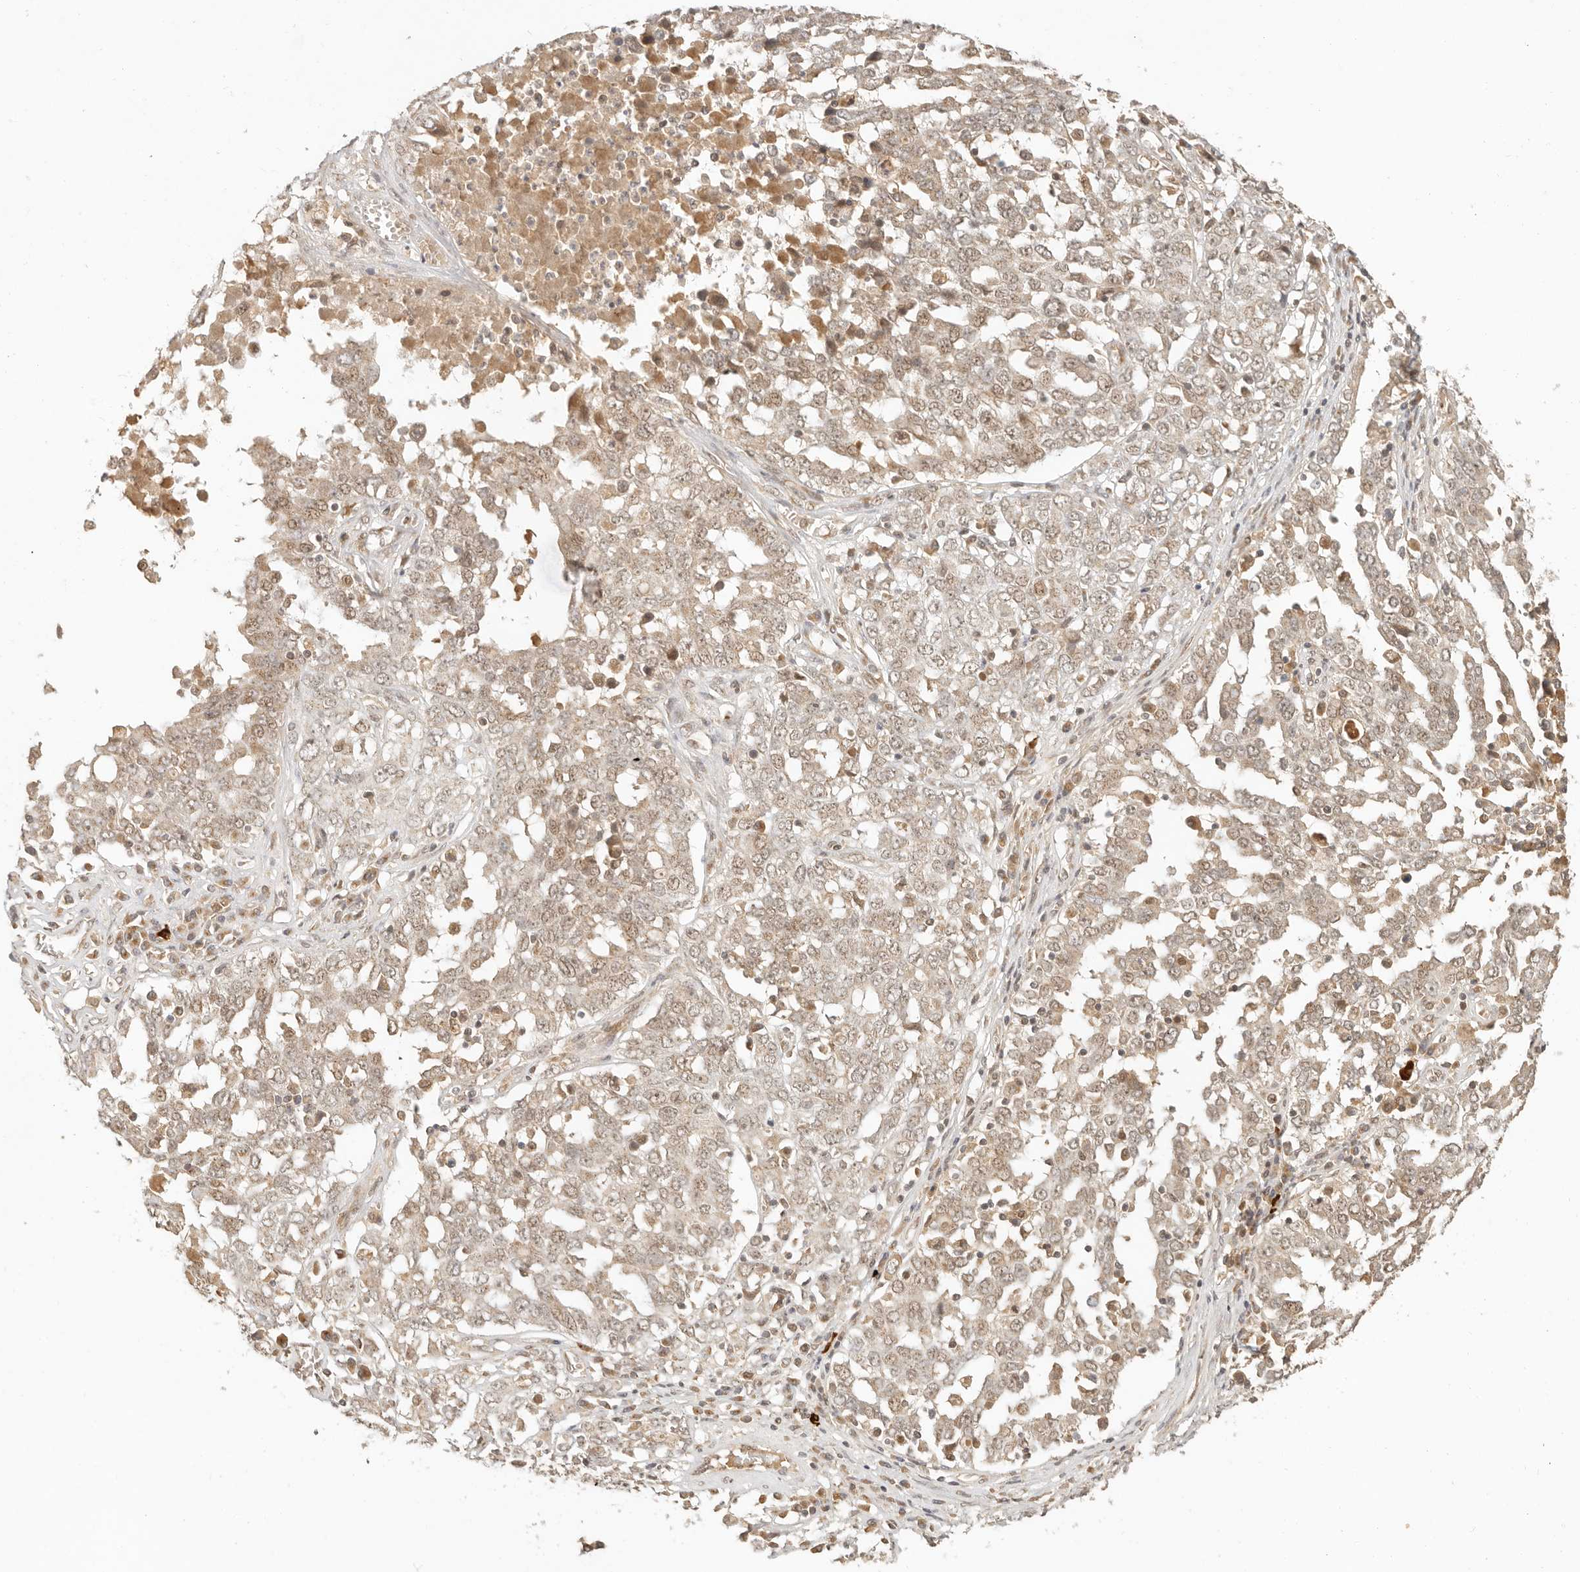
{"staining": {"intensity": "weak", "quantity": ">75%", "location": "cytoplasmic/membranous,nuclear"}, "tissue": "ovarian cancer", "cell_type": "Tumor cells", "image_type": "cancer", "snomed": [{"axis": "morphology", "description": "Carcinoma, endometroid"}, {"axis": "topography", "description": "Ovary"}], "caption": "Tumor cells reveal low levels of weak cytoplasmic/membranous and nuclear expression in about >75% of cells in human ovarian cancer.", "gene": "INTS11", "patient": {"sex": "female", "age": 62}}